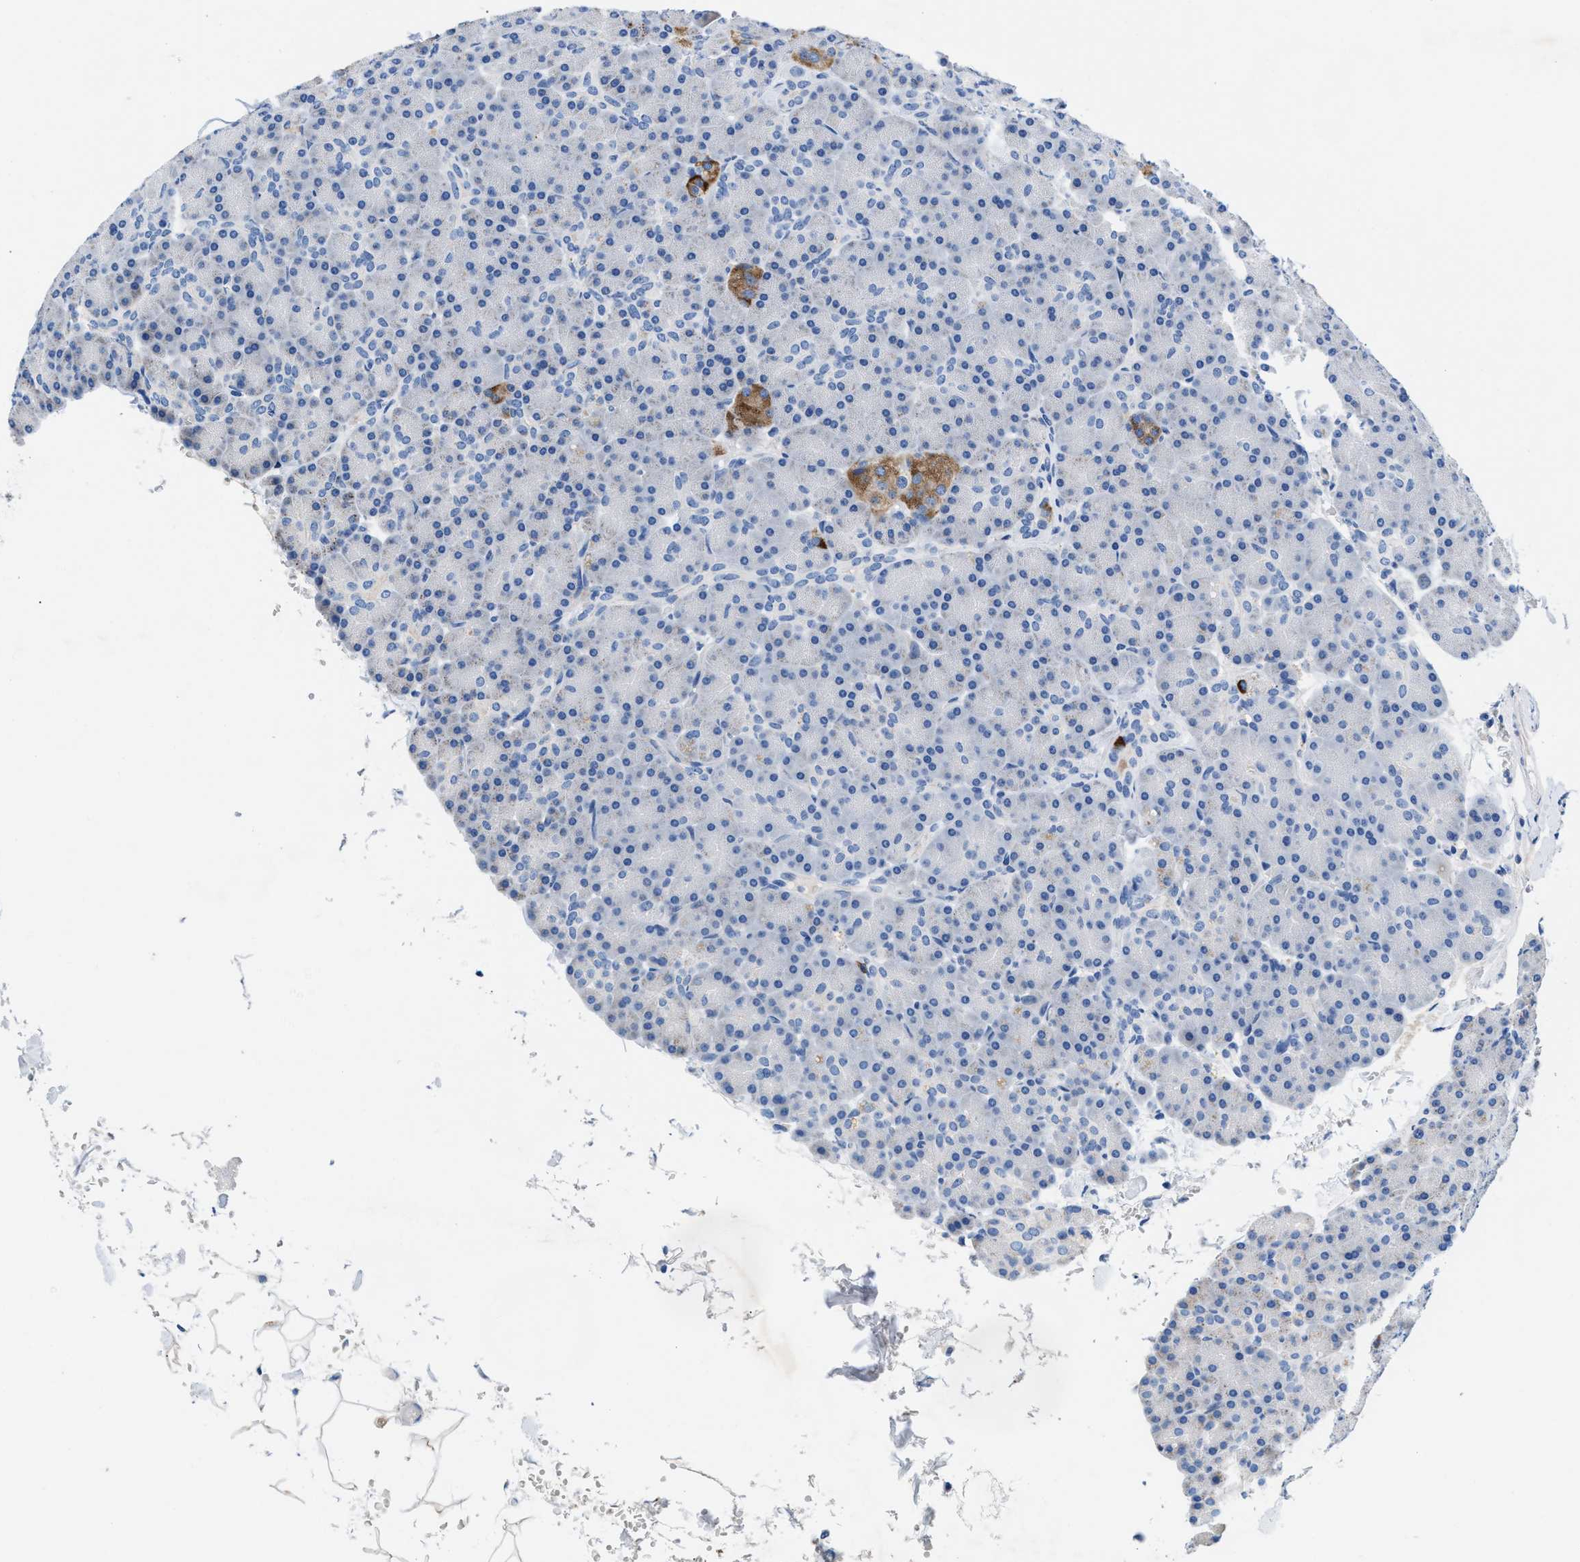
{"staining": {"intensity": "negative", "quantity": "none", "location": "none"}, "tissue": "pancreas", "cell_type": "Exocrine glandular cells", "image_type": "normal", "snomed": [{"axis": "morphology", "description": "Normal tissue, NOS"}, {"axis": "topography", "description": "Pancreas"}], "caption": "Immunohistochemistry micrograph of normal pancreas stained for a protein (brown), which shows no expression in exocrine glandular cells. (DAB (3,3'-diaminobenzidine) immunohistochemistry (IHC) visualized using brightfield microscopy, high magnification).", "gene": "SLFN13", "patient": {"sex": "female", "age": 43}}